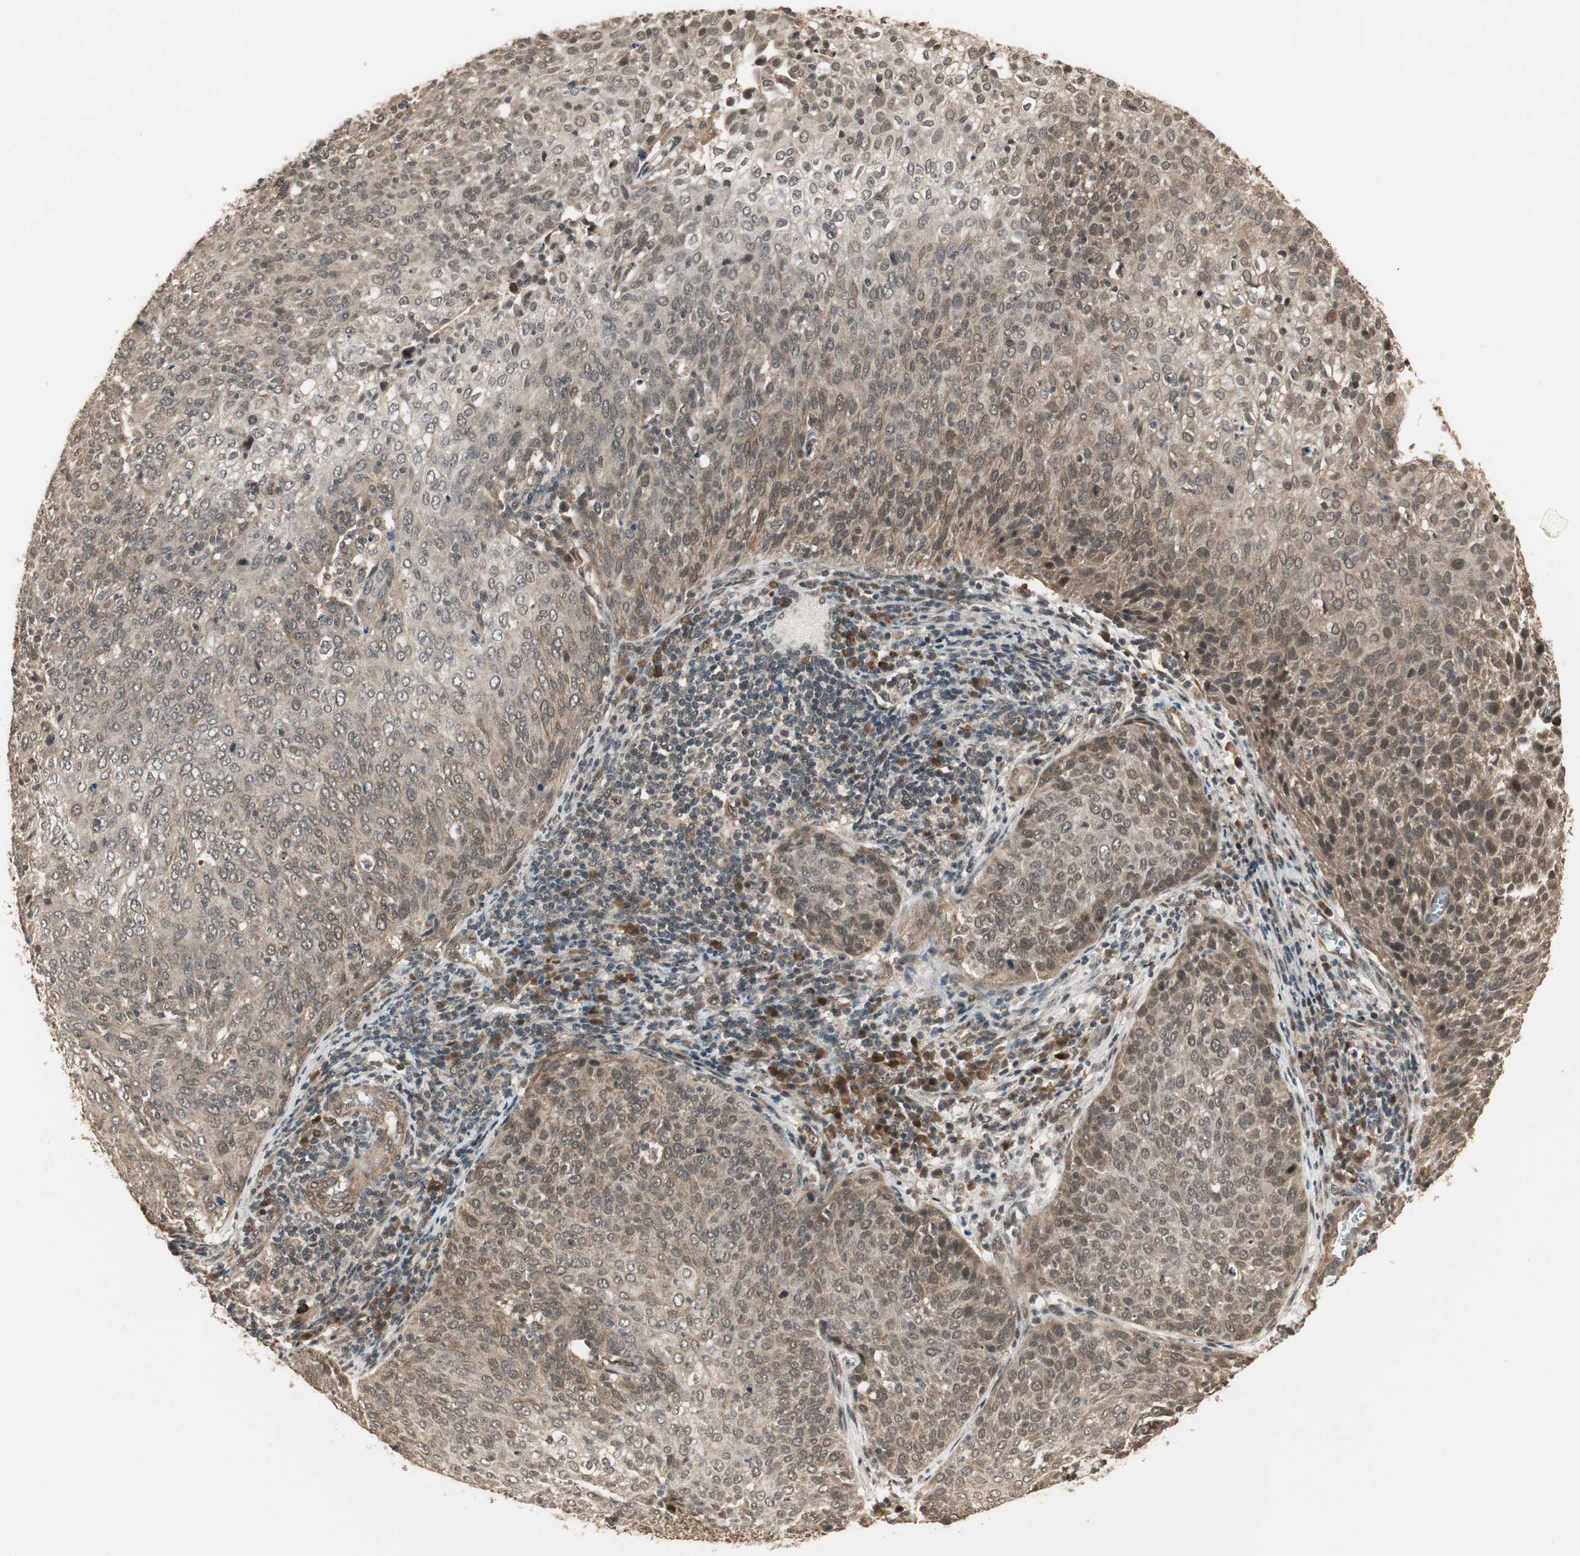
{"staining": {"intensity": "moderate", "quantity": ">75%", "location": "cytoplasmic/membranous,nuclear"}, "tissue": "cervical cancer", "cell_type": "Tumor cells", "image_type": "cancer", "snomed": [{"axis": "morphology", "description": "Squamous cell carcinoma, NOS"}, {"axis": "topography", "description": "Cervix"}], "caption": "Protein expression analysis of human cervical cancer reveals moderate cytoplasmic/membranous and nuclear staining in about >75% of tumor cells.", "gene": "ZSCAN31", "patient": {"sex": "female", "age": 38}}